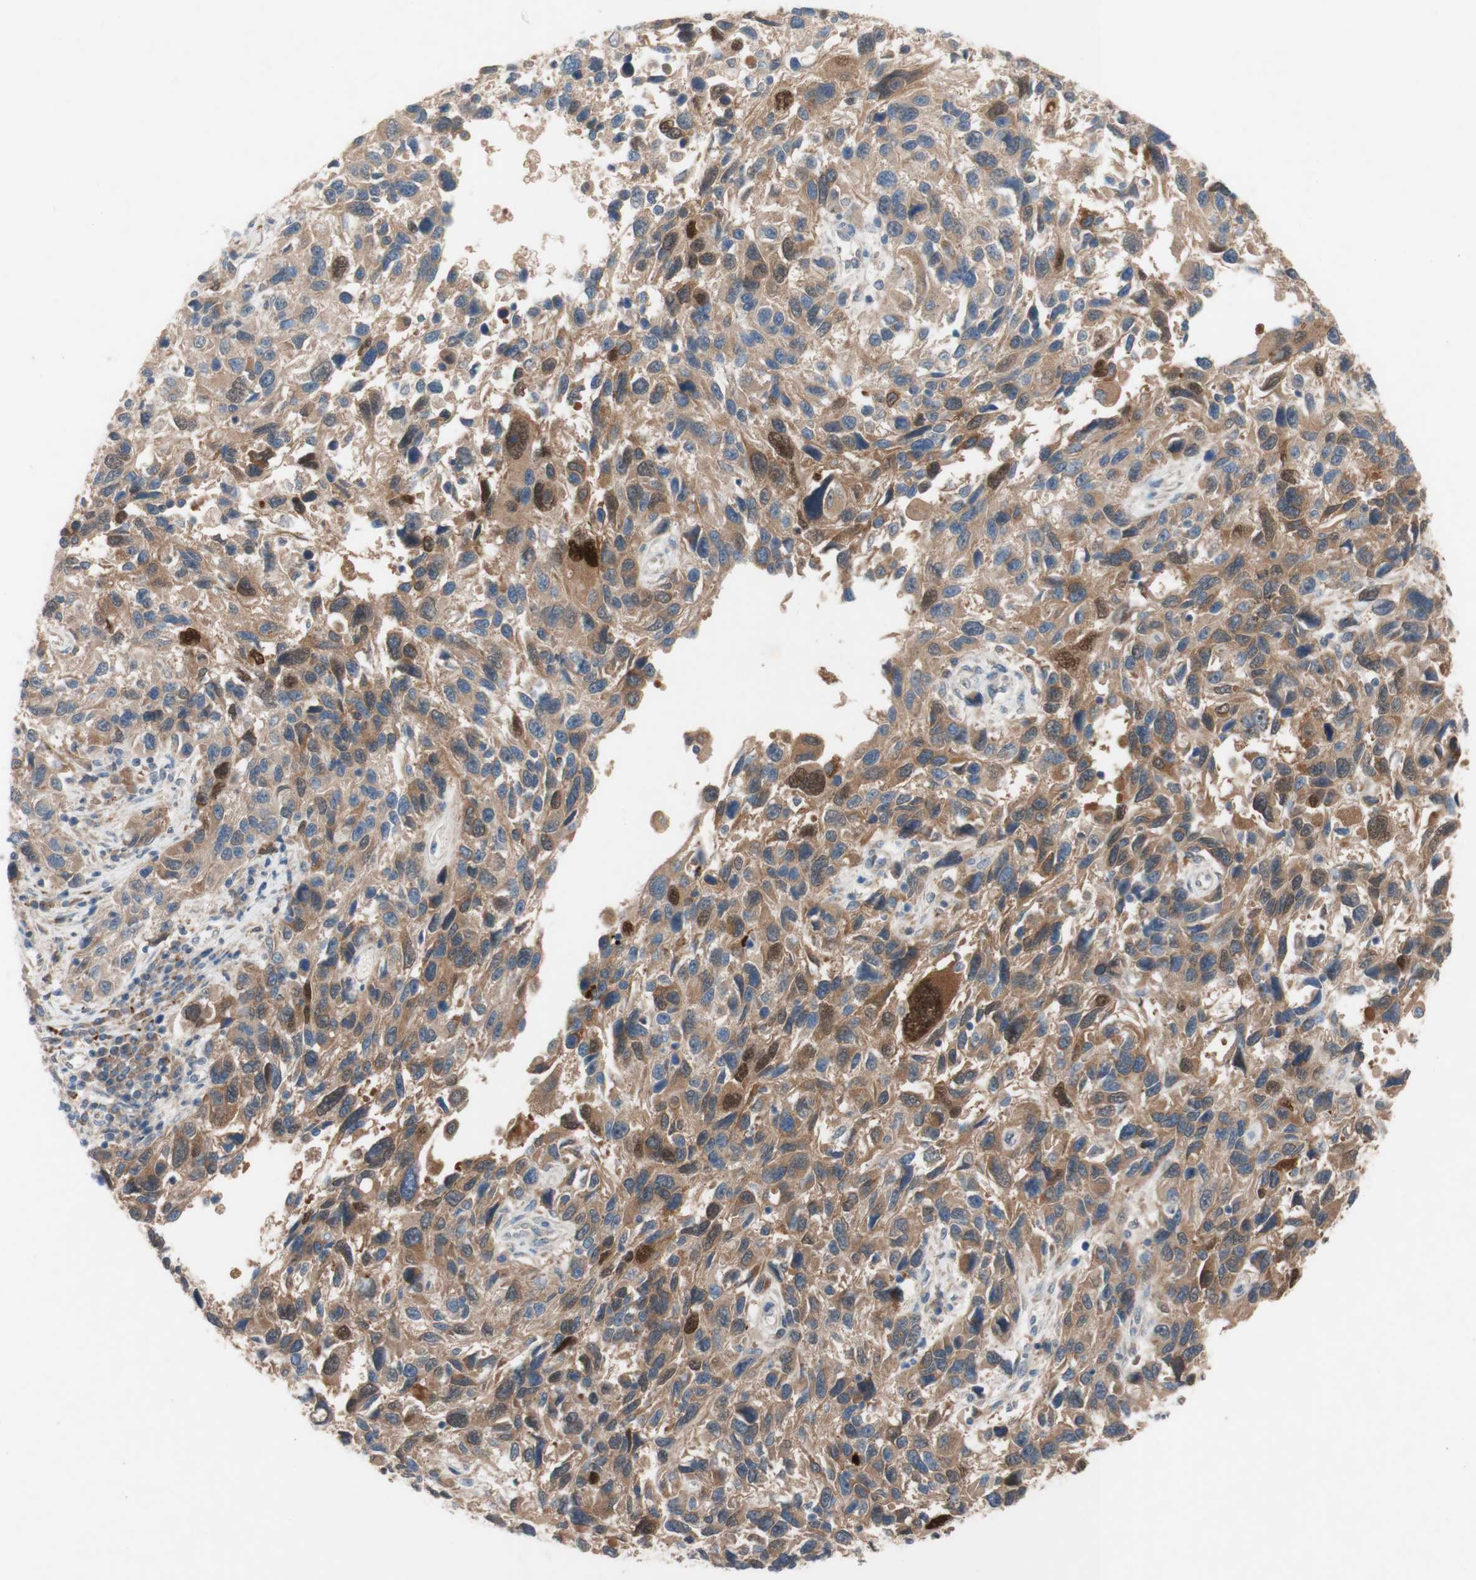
{"staining": {"intensity": "moderate", "quantity": ">75%", "location": "cytoplasmic/membranous,nuclear"}, "tissue": "melanoma", "cell_type": "Tumor cells", "image_type": "cancer", "snomed": [{"axis": "morphology", "description": "Malignant melanoma, NOS"}, {"axis": "topography", "description": "Skin"}], "caption": "An image of melanoma stained for a protein reveals moderate cytoplasmic/membranous and nuclear brown staining in tumor cells.", "gene": "PEX2", "patient": {"sex": "male", "age": 53}}